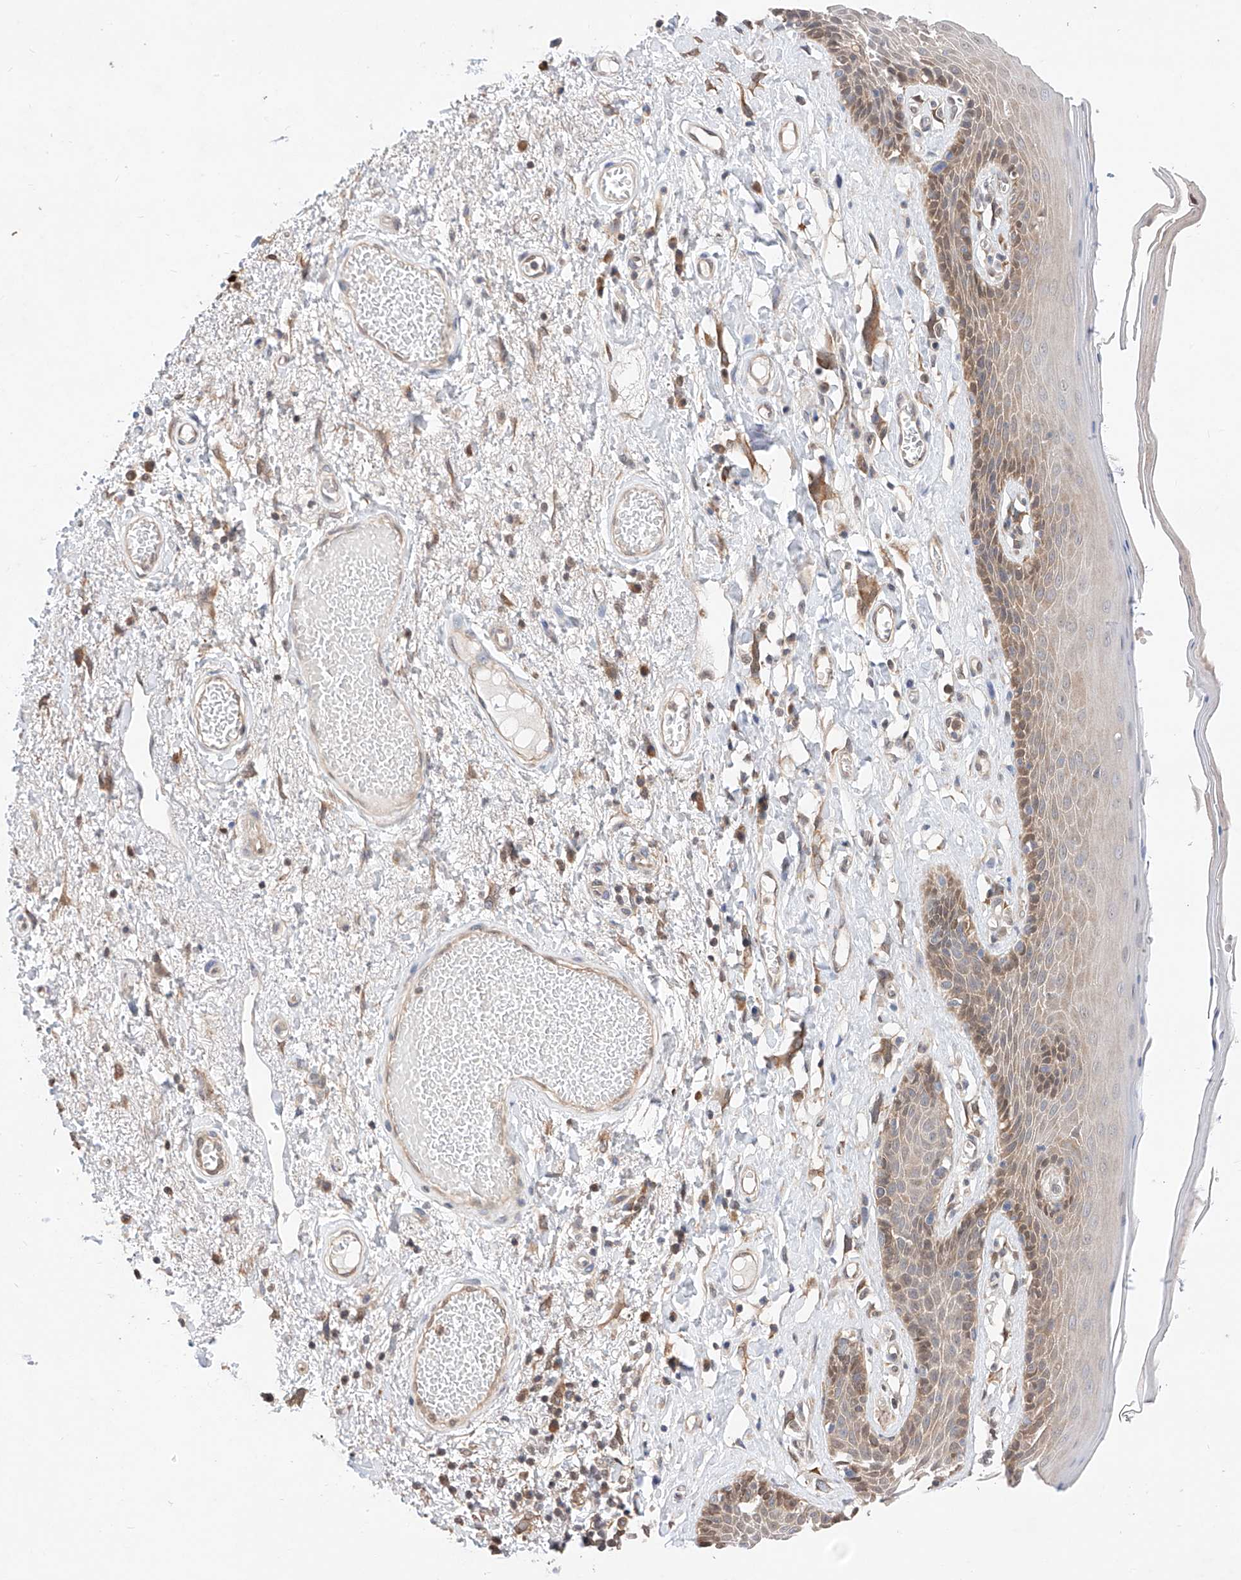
{"staining": {"intensity": "moderate", "quantity": "25%-75%", "location": "cytoplasmic/membranous,nuclear"}, "tissue": "skin", "cell_type": "Epidermal cells", "image_type": "normal", "snomed": [{"axis": "morphology", "description": "Normal tissue, NOS"}, {"axis": "topography", "description": "Anal"}], "caption": "DAB (3,3'-diaminobenzidine) immunohistochemical staining of benign human skin reveals moderate cytoplasmic/membranous,nuclear protein expression in about 25%-75% of epidermal cells. Nuclei are stained in blue.", "gene": "ZSCAN4", "patient": {"sex": "male", "age": 69}}